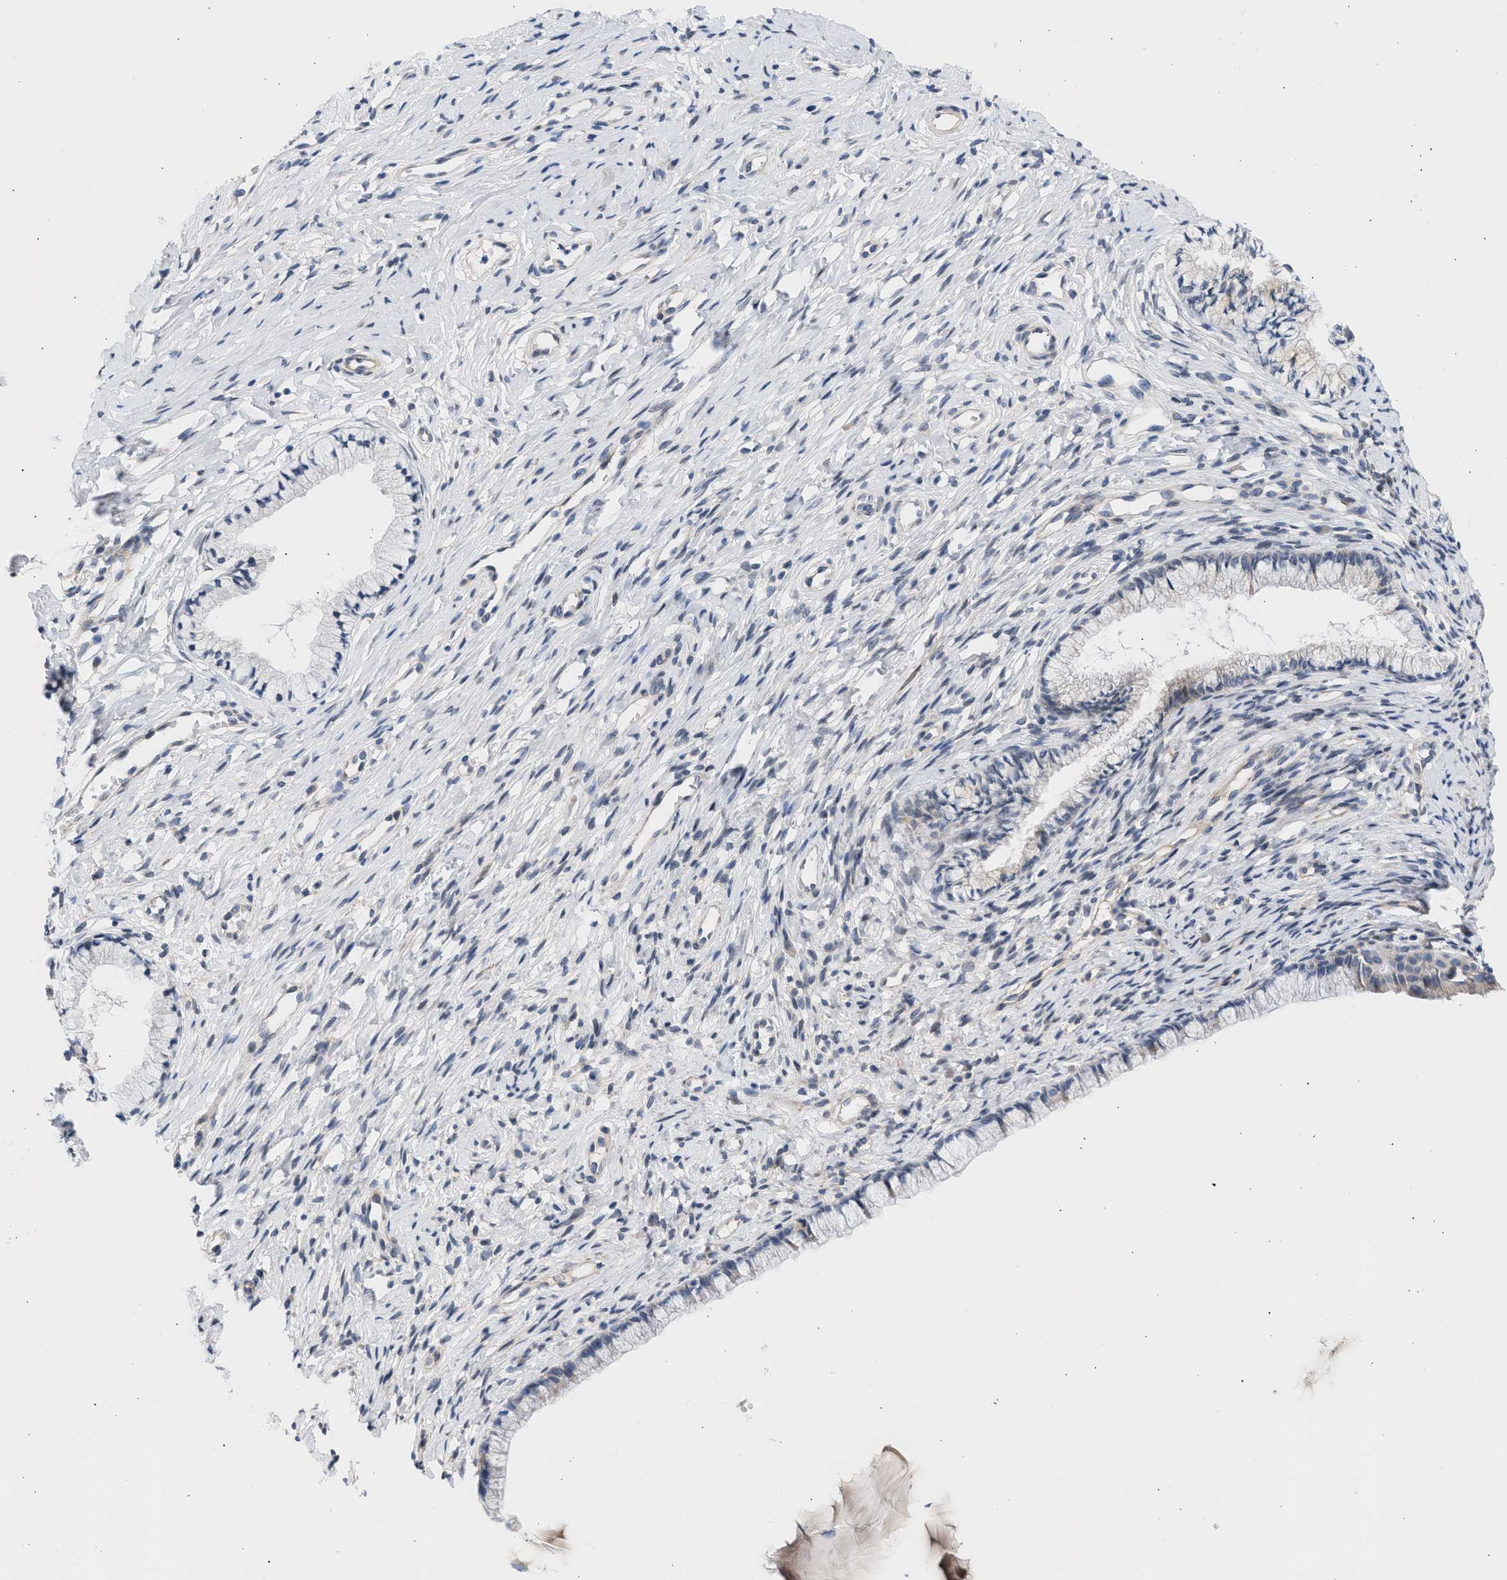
{"staining": {"intensity": "weak", "quantity": "<25%", "location": "cytoplasmic/membranous"}, "tissue": "cervix", "cell_type": "Glandular cells", "image_type": "normal", "snomed": [{"axis": "morphology", "description": "Normal tissue, NOS"}, {"axis": "topography", "description": "Cervix"}], "caption": "Benign cervix was stained to show a protein in brown. There is no significant expression in glandular cells. (DAB immunohistochemistry (IHC) visualized using brightfield microscopy, high magnification).", "gene": "NUP35", "patient": {"sex": "female", "age": 77}}